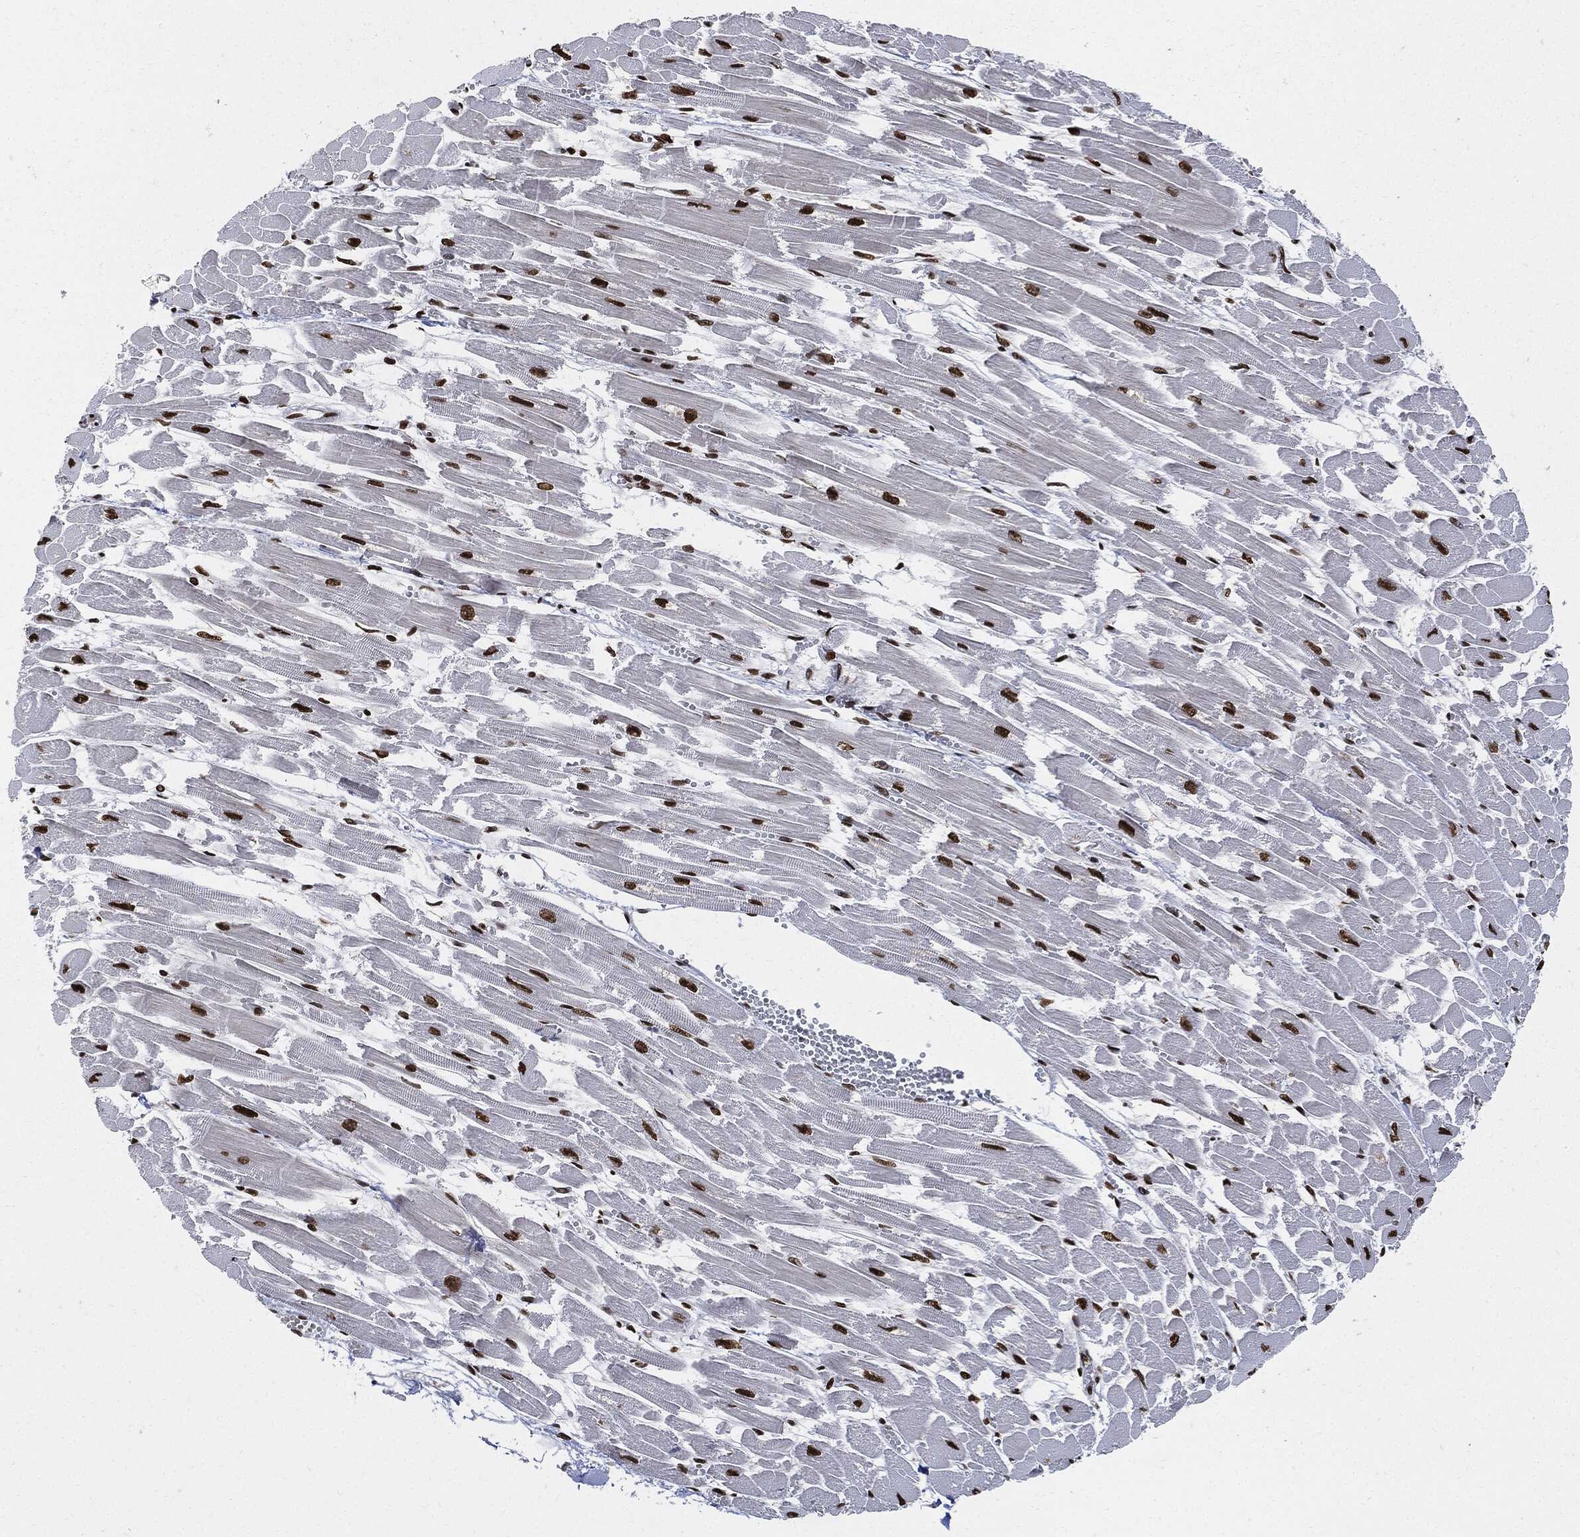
{"staining": {"intensity": "strong", "quantity": ">75%", "location": "nuclear"}, "tissue": "heart muscle", "cell_type": "Cardiomyocytes", "image_type": "normal", "snomed": [{"axis": "morphology", "description": "Normal tissue, NOS"}, {"axis": "topography", "description": "Heart"}], "caption": "Protein positivity by IHC exhibits strong nuclear positivity in about >75% of cardiomyocytes in benign heart muscle.", "gene": "RECQL", "patient": {"sex": "female", "age": 52}}